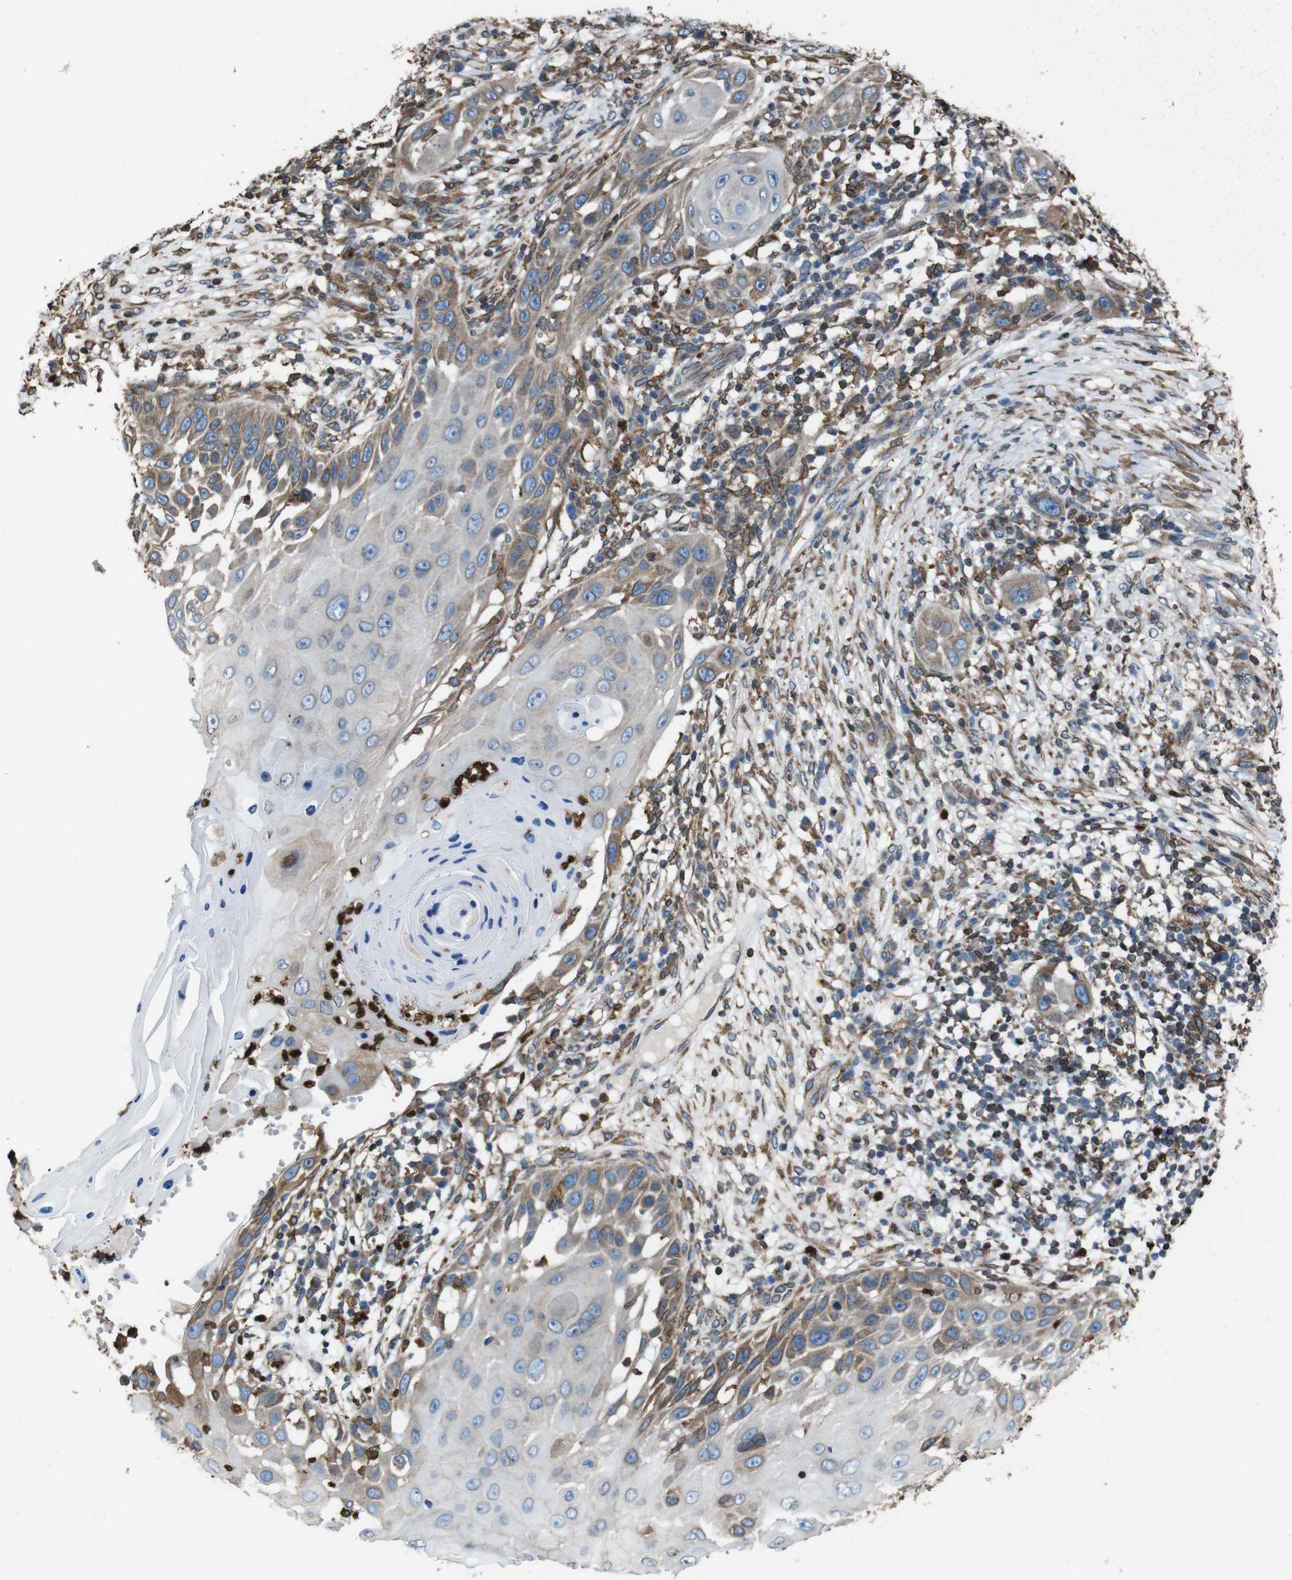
{"staining": {"intensity": "moderate", "quantity": "<25%", "location": "cytoplasmic/membranous"}, "tissue": "skin cancer", "cell_type": "Tumor cells", "image_type": "cancer", "snomed": [{"axis": "morphology", "description": "Squamous cell carcinoma, NOS"}, {"axis": "topography", "description": "Skin"}], "caption": "Skin cancer stained with DAB (3,3'-diaminobenzidine) IHC shows low levels of moderate cytoplasmic/membranous staining in about <25% of tumor cells.", "gene": "APMAP", "patient": {"sex": "female", "age": 44}}